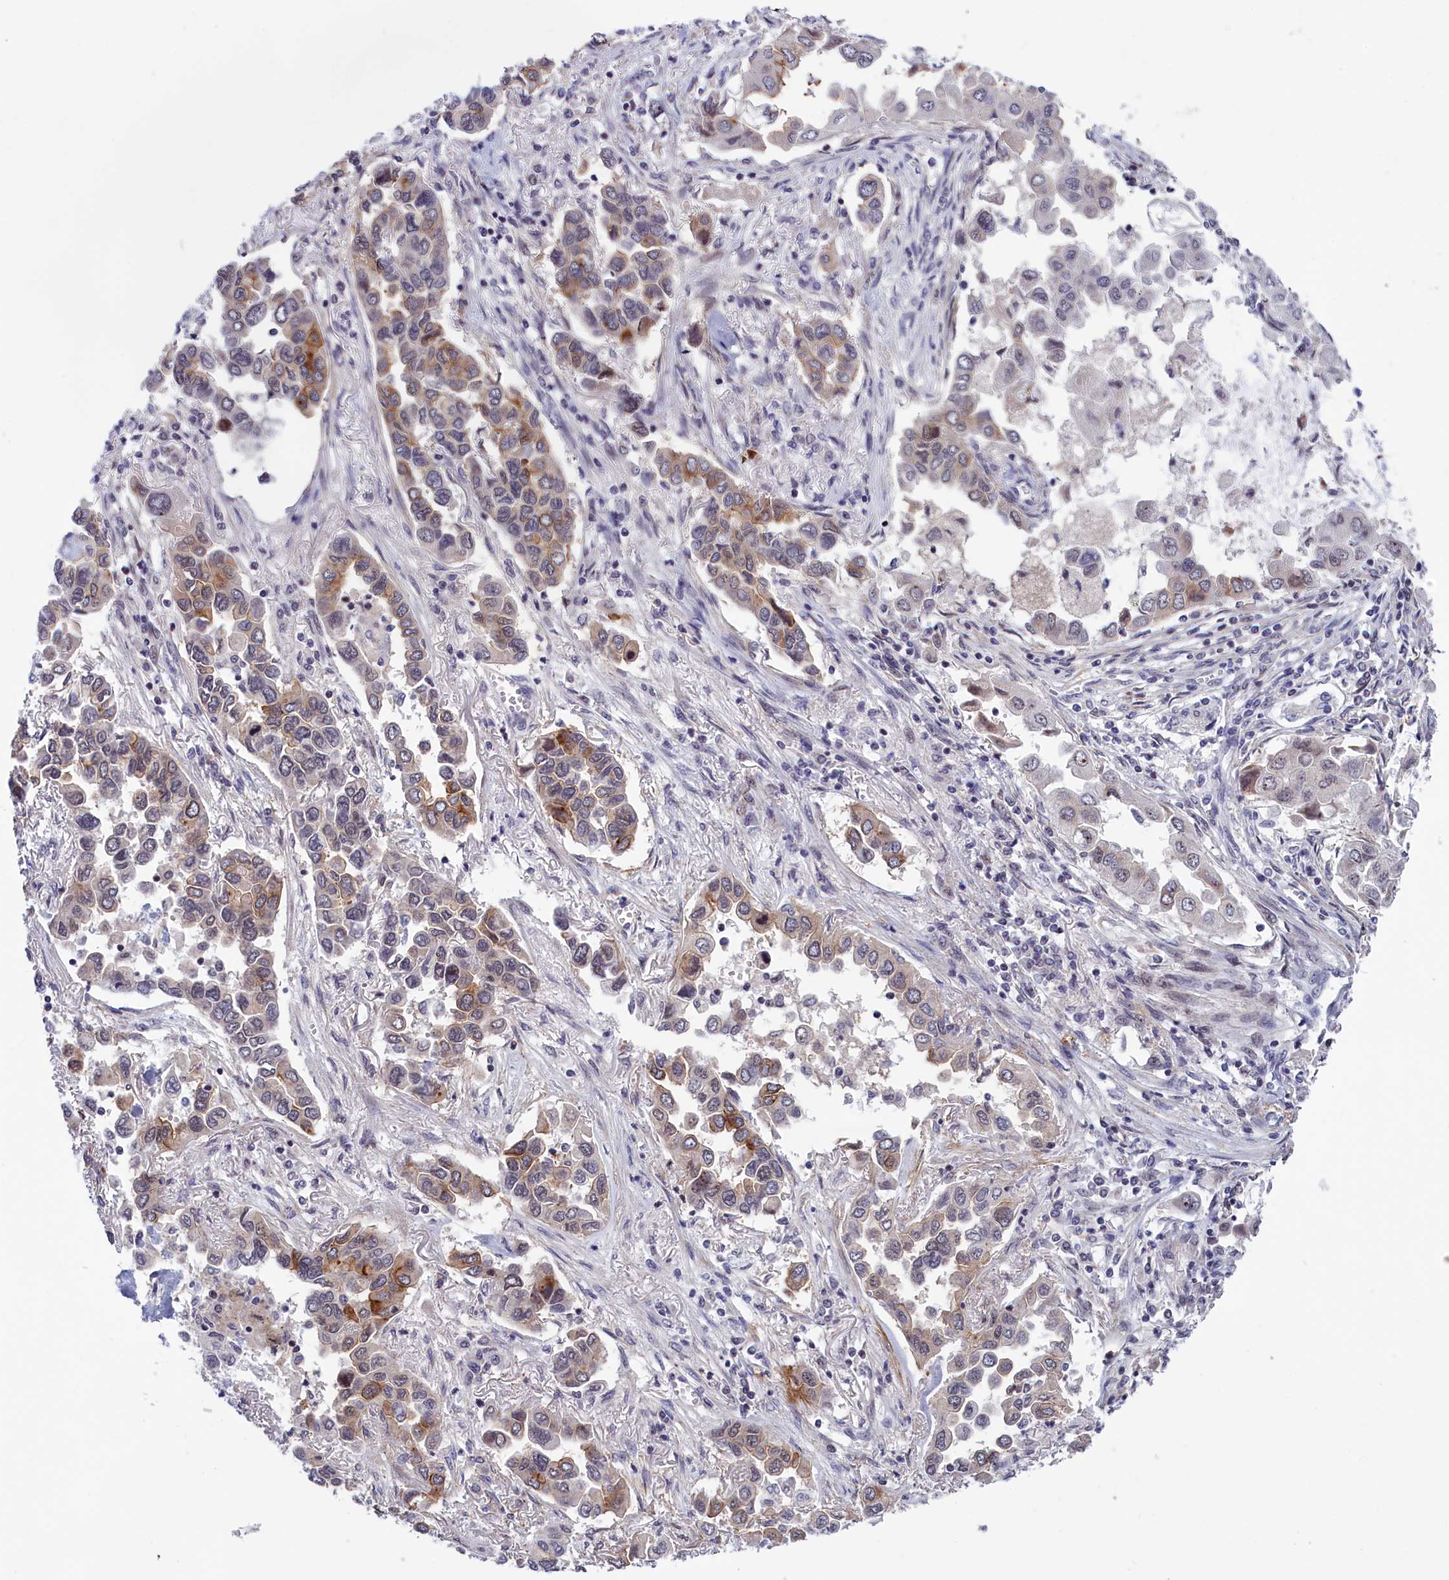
{"staining": {"intensity": "moderate", "quantity": "<25%", "location": "cytoplasmic/membranous"}, "tissue": "lung cancer", "cell_type": "Tumor cells", "image_type": "cancer", "snomed": [{"axis": "morphology", "description": "Adenocarcinoma, NOS"}, {"axis": "topography", "description": "Lung"}], "caption": "Tumor cells demonstrate moderate cytoplasmic/membranous positivity in about <25% of cells in lung adenocarcinoma.", "gene": "PPAN", "patient": {"sex": "female", "age": 76}}